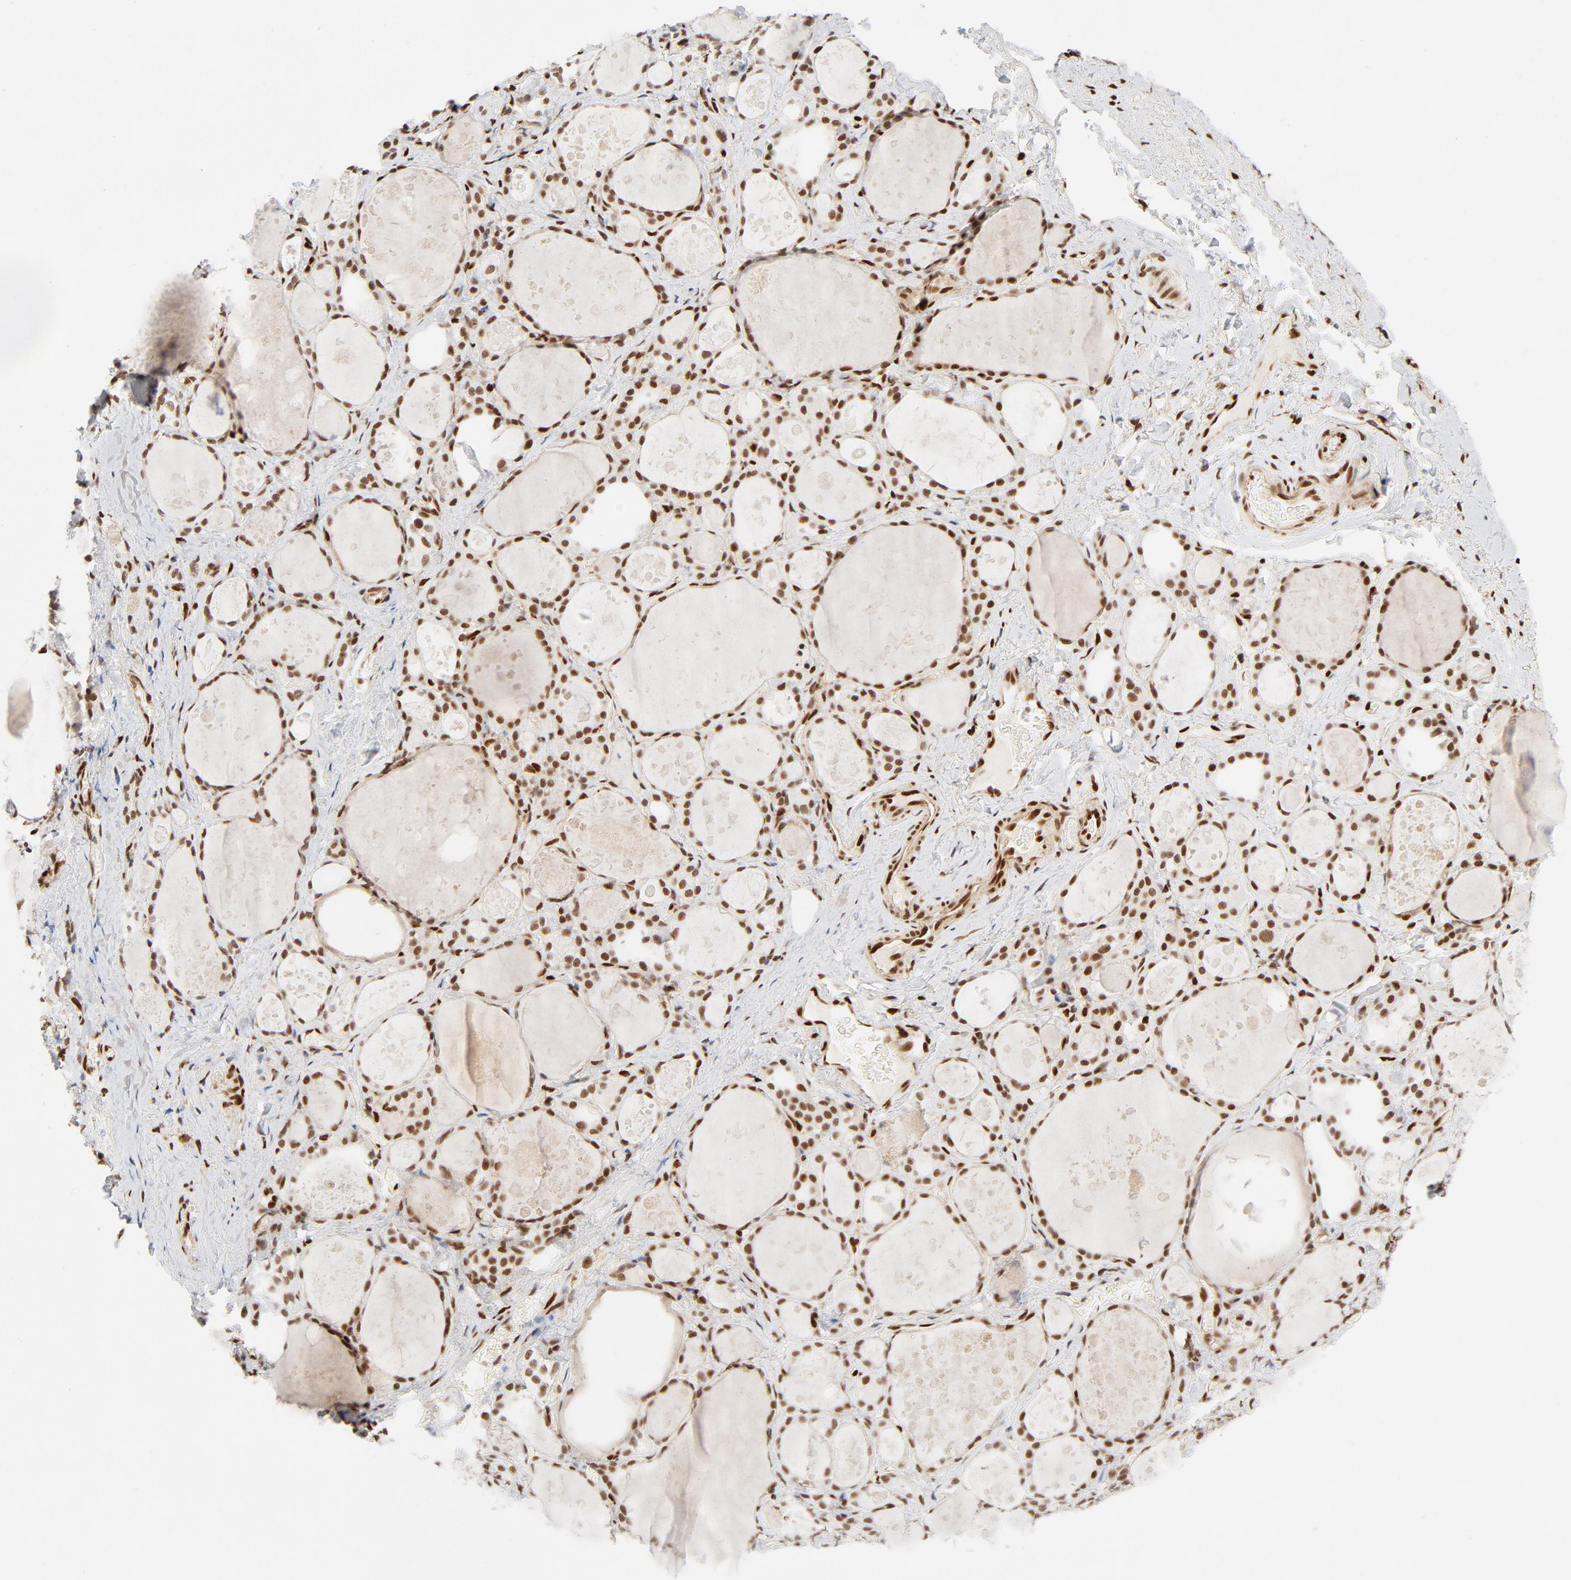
{"staining": {"intensity": "moderate", "quantity": ">75%", "location": "nuclear"}, "tissue": "thyroid gland", "cell_type": "Glandular cells", "image_type": "normal", "snomed": [{"axis": "morphology", "description": "Normal tissue, NOS"}, {"axis": "topography", "description": "Thyroid gland"}], "caption": "Immunohistochemistry of unremarkable human thyroid gland shows medium levels of moderate nuclear staining in about >75% of glandular cells.", "gene": "MEF2A", "patient": {"sex": "female", "age": 75}}